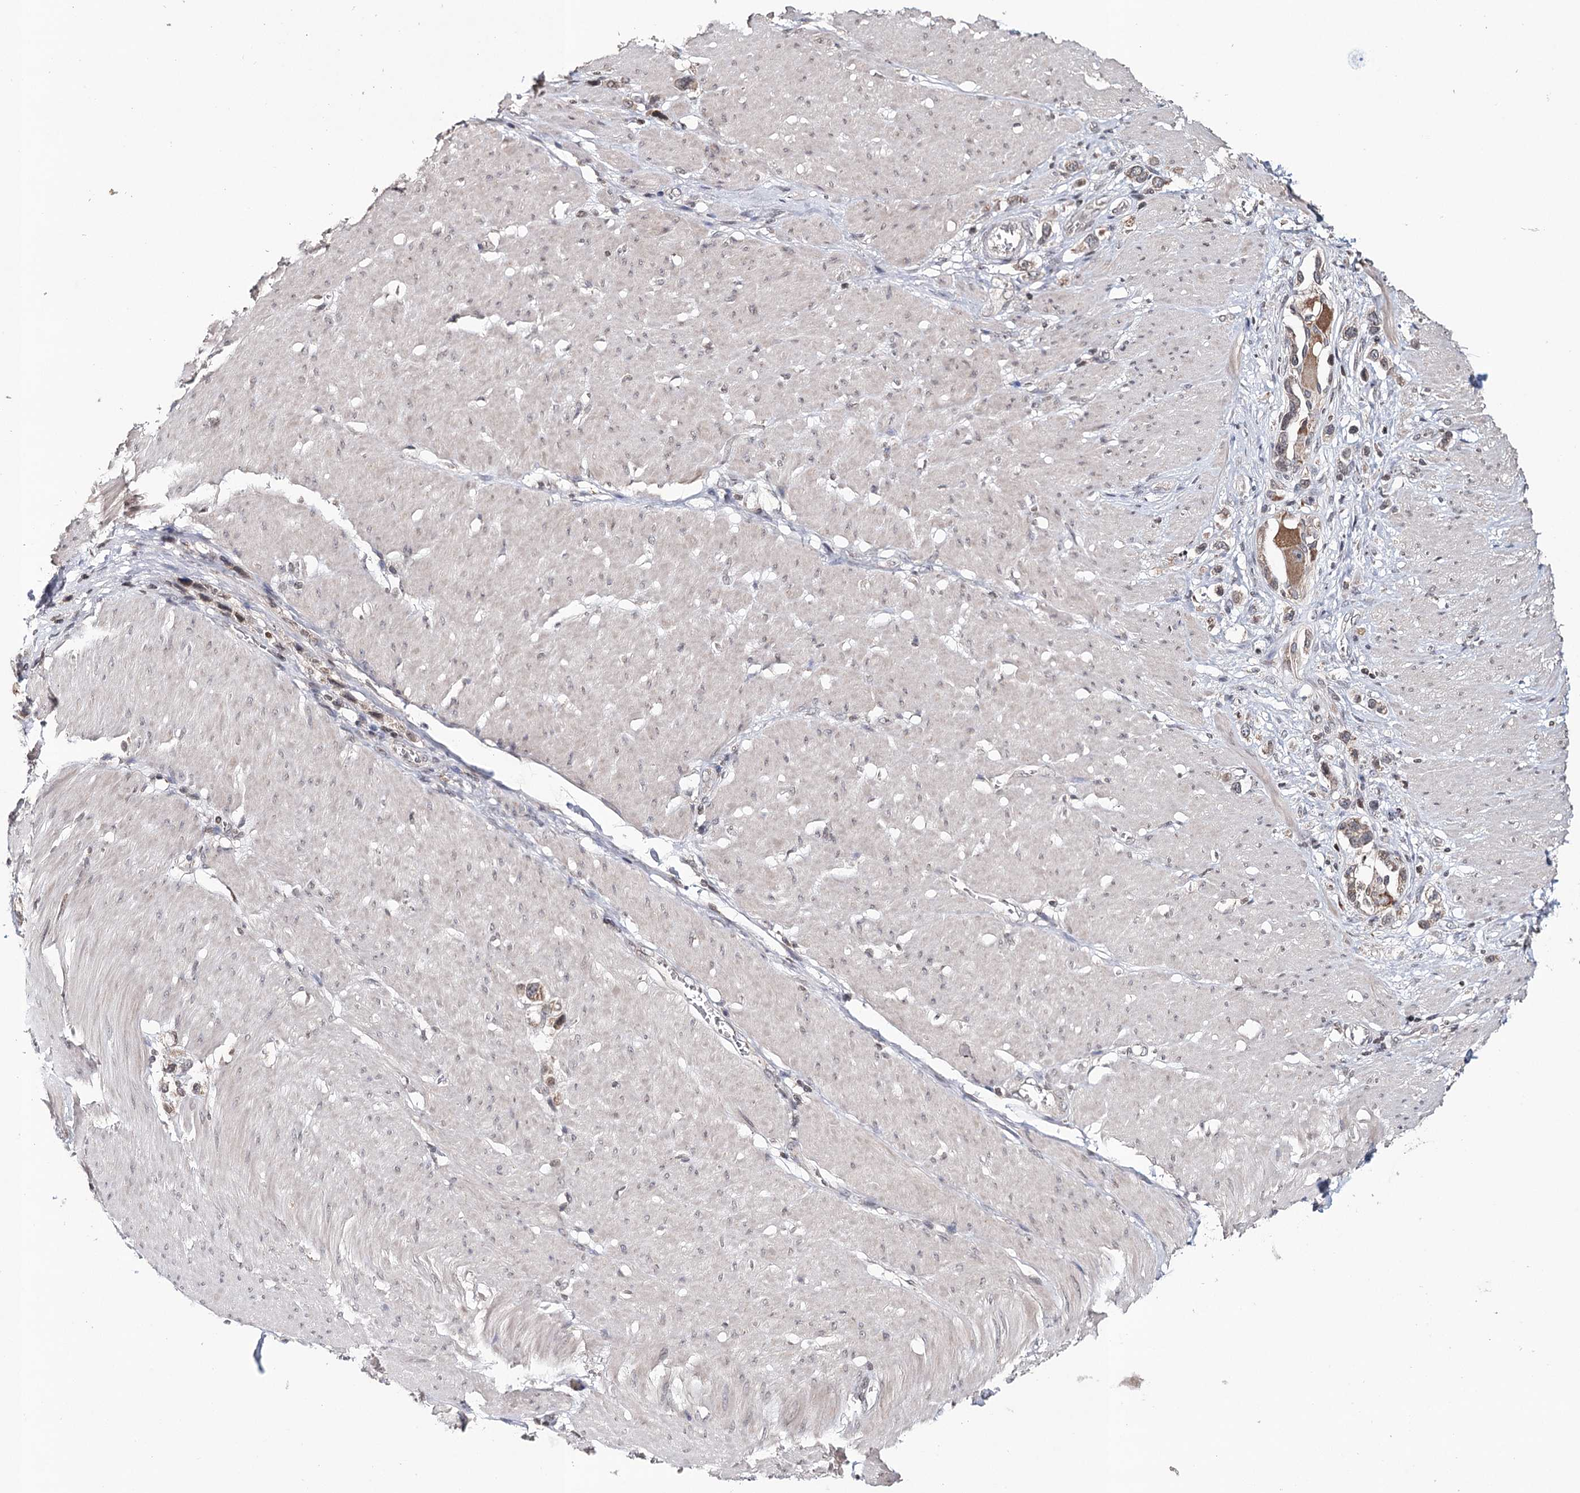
{"staining": {"intensity": "moderate", "quantity": ">75%", "location": "cytoplasmic/membranous"}, "tissue": "stomach cancer", "cell_type": "Tumor cells", "image_type": "cancer", "snomed": [{"axis": "morphology", "description": "Normal tissue, NOS"}, {"axis": "morphology", "description": "Adenocarcinoma, NOS"}, {"axis": "topography", "description": "Stomach, upper"}, {"axis": "topography", "description": "Stomach"}], "caption": "Tumor cells show medium levels of moderate cytoplasmic/membranous expression in approximately >75% of cells in adenocarcinoma (stomach).", "gene": "ICOS", "patient": {"sex": "female", "age": 65}}